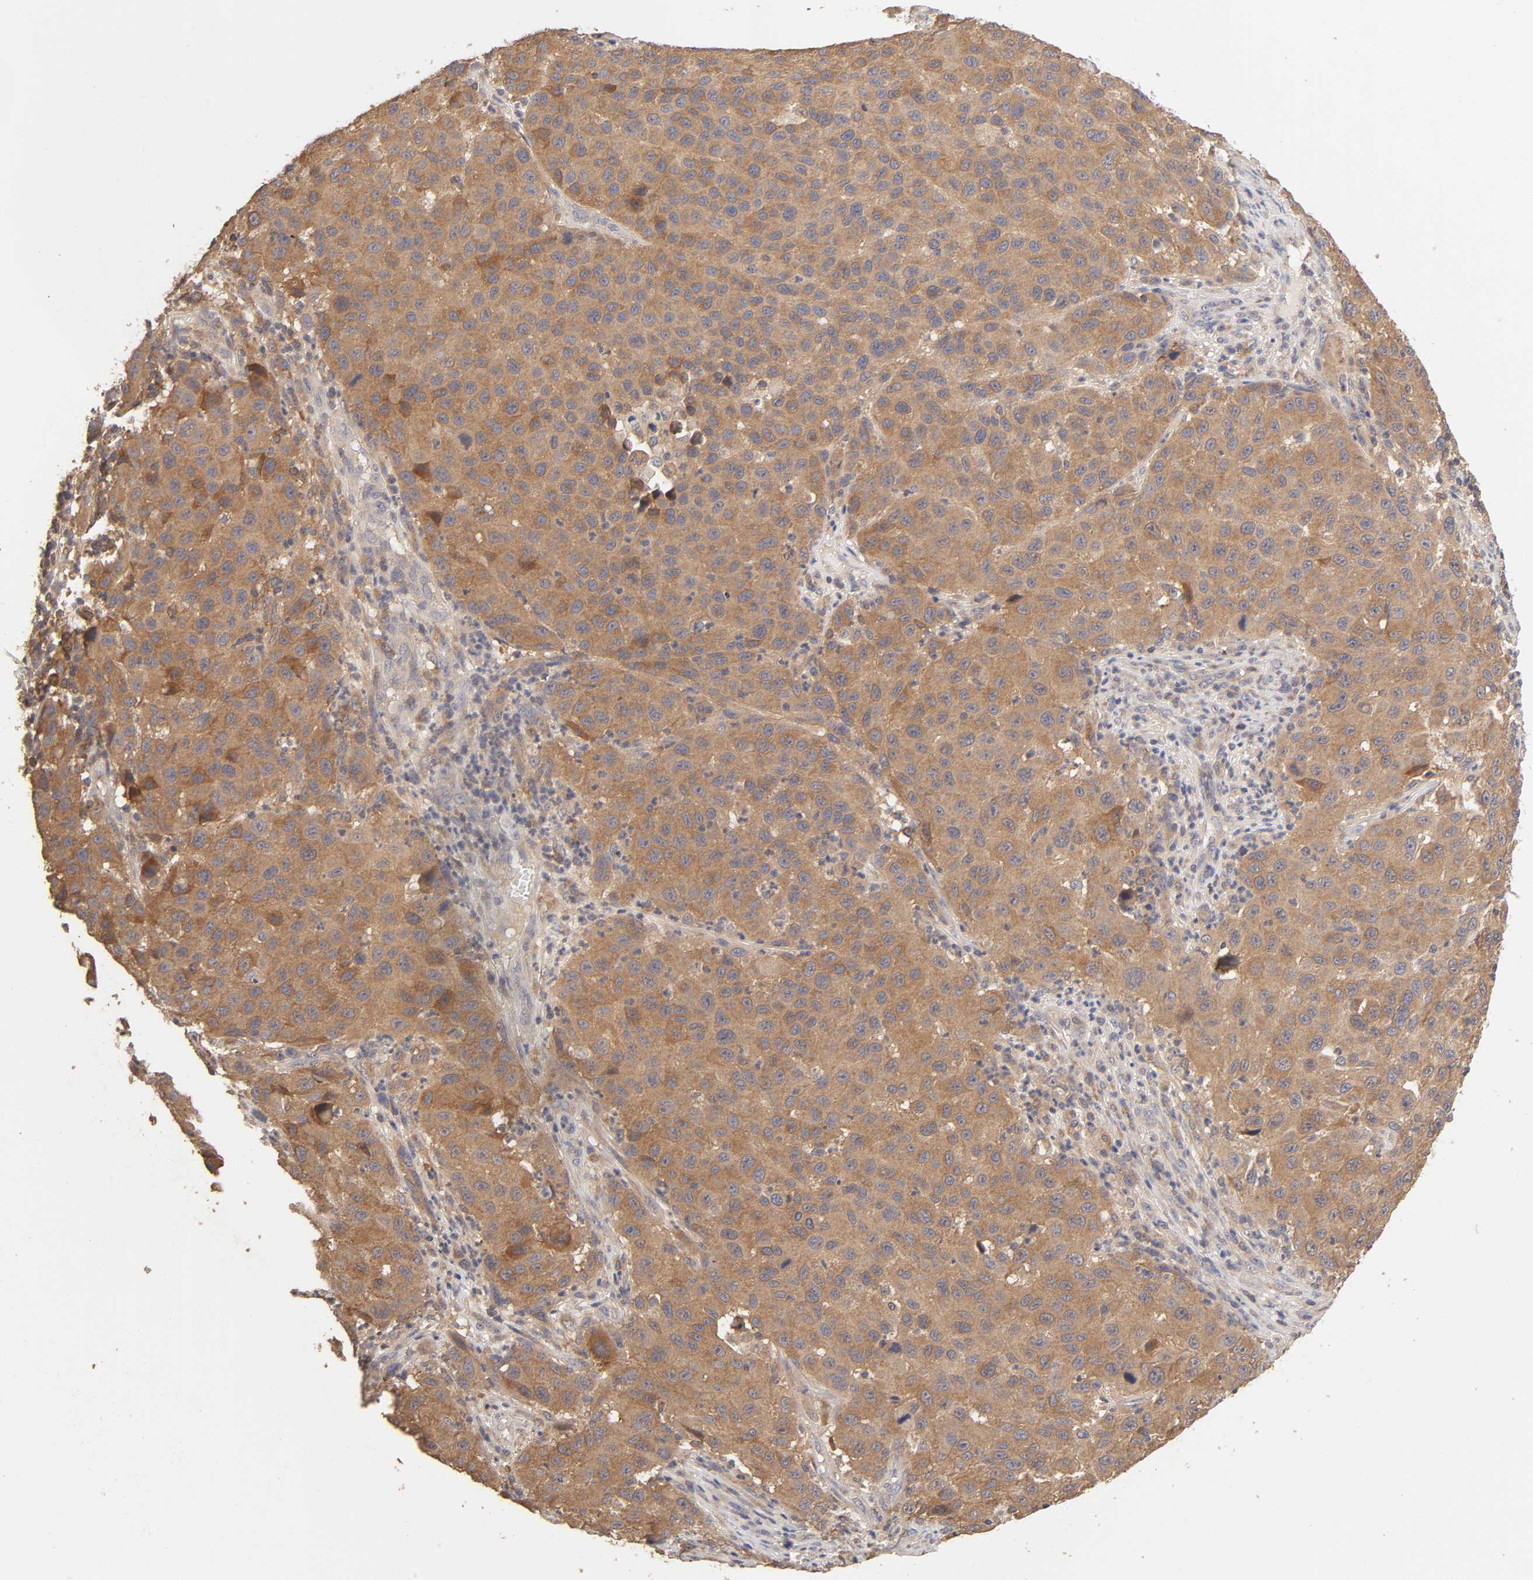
{"staining": {"intensity": "moderate", "quantity": ">75%", "location": "cytoplasmic/membranous"}, "tissue": "melanoma", "cell_type": "Tumor cells", "image_type": "cancer", "snomed": [{"axis": "morphology", "description": "Malignant melanoma, Metastatic site"}, {"axis": "topography", "description": "Lymph node"}], "caption": "Malignant melanoma (metastatic site) stained for a protein displays moderate cytoplasmic/membranous positivity in tumor cells.", "gene": "AP1G2", "patient": {"sex": "male", "age": 61}}